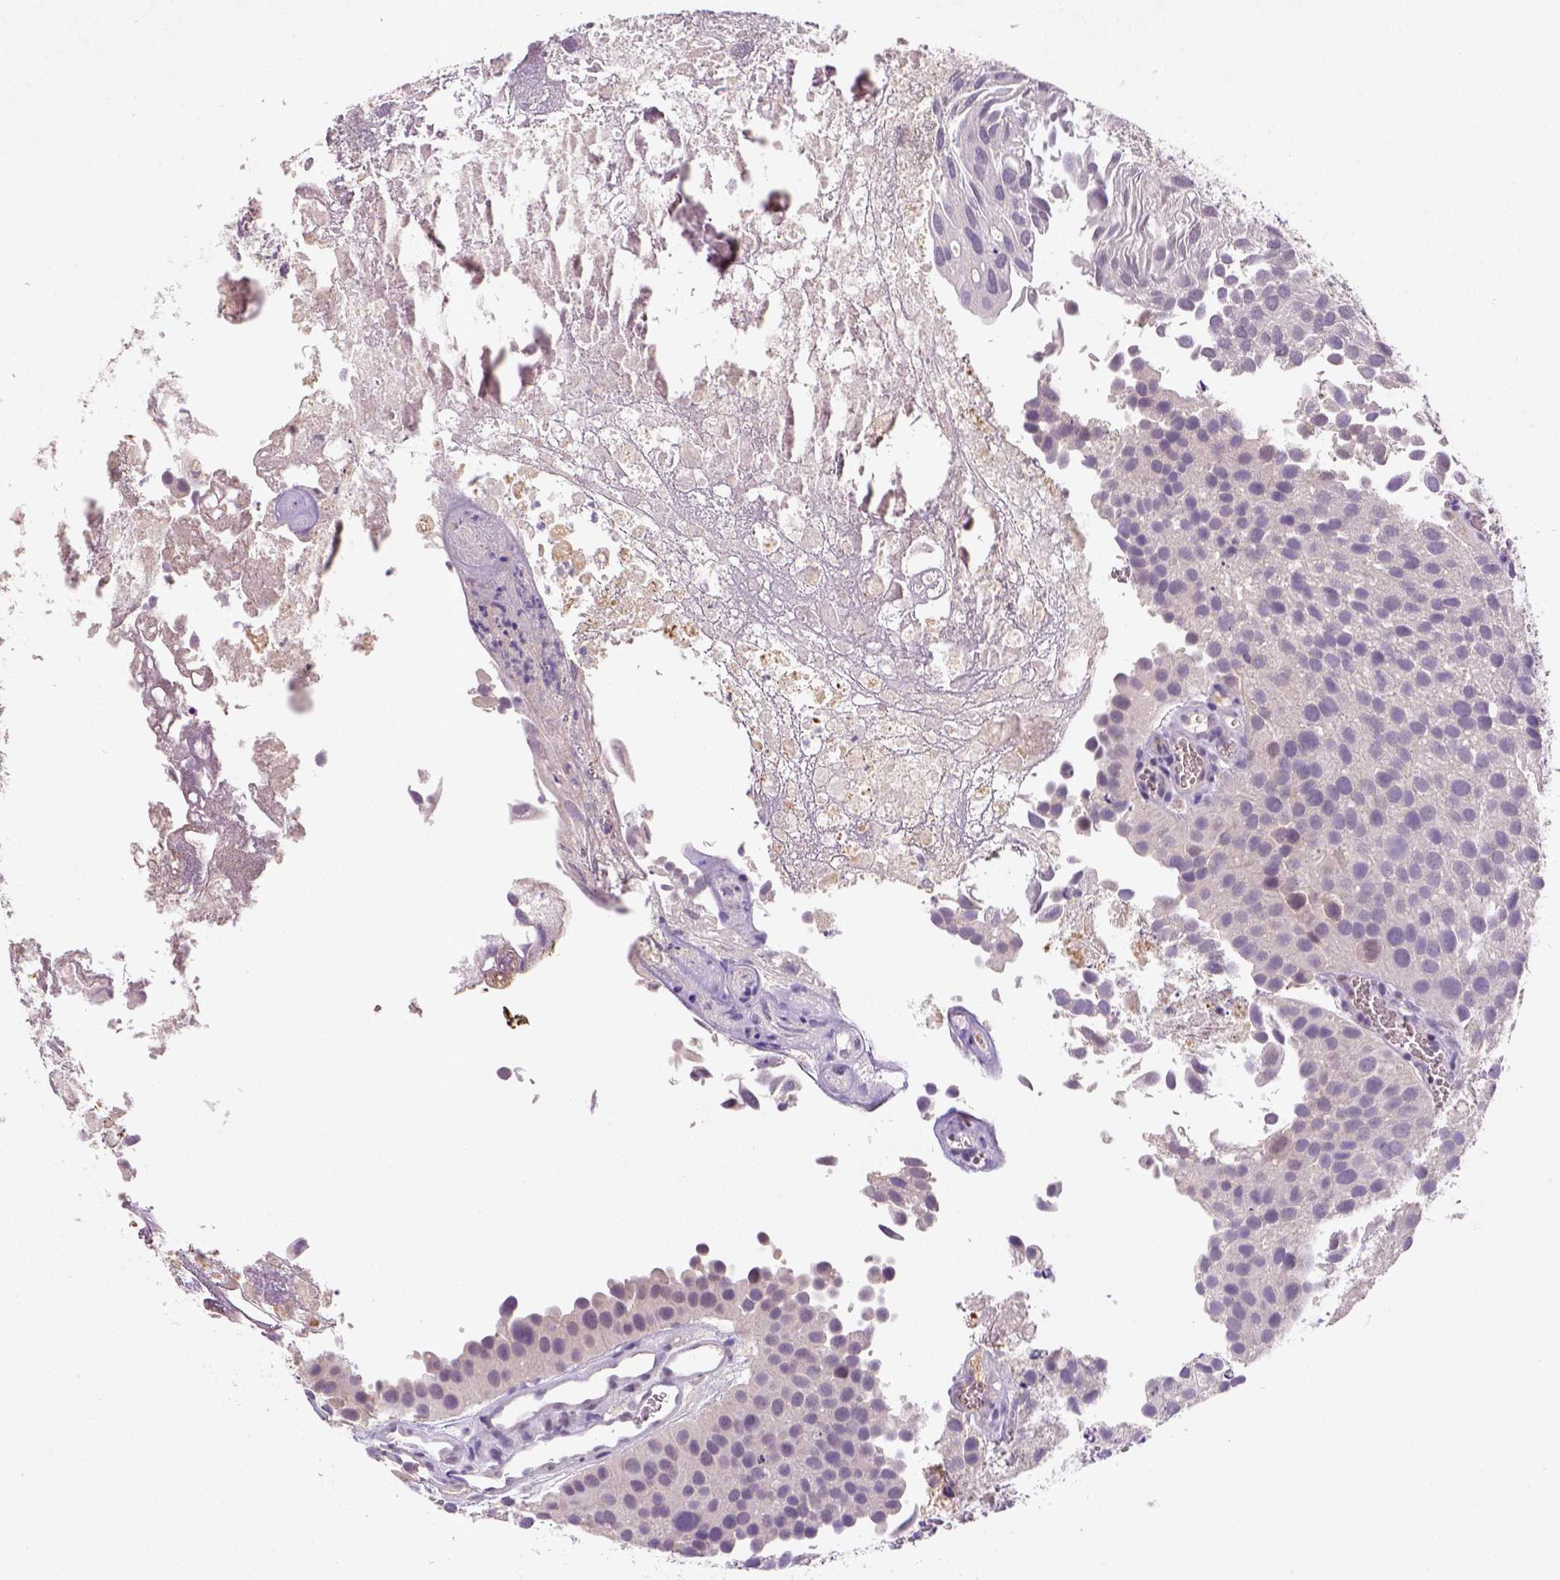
{"staining": {"intensity": "negative", "quantity": "none", "location": "none"}, "tissue": "urothelial cancer", "cell_type": "Tumor cells", "image_type": "cancer", "snomed": [{"axis": "morphology", "description": "Urothelial carcinoma, Low grade"}, {"axis": "topography", "description": "Urinary bladder"}], "caption": "Tumor cells are negative for brown protein staining in low-grade urothelial carcinoma.", "gene": "NLGN2", "patient": {"sex": "female", "age": 69}}